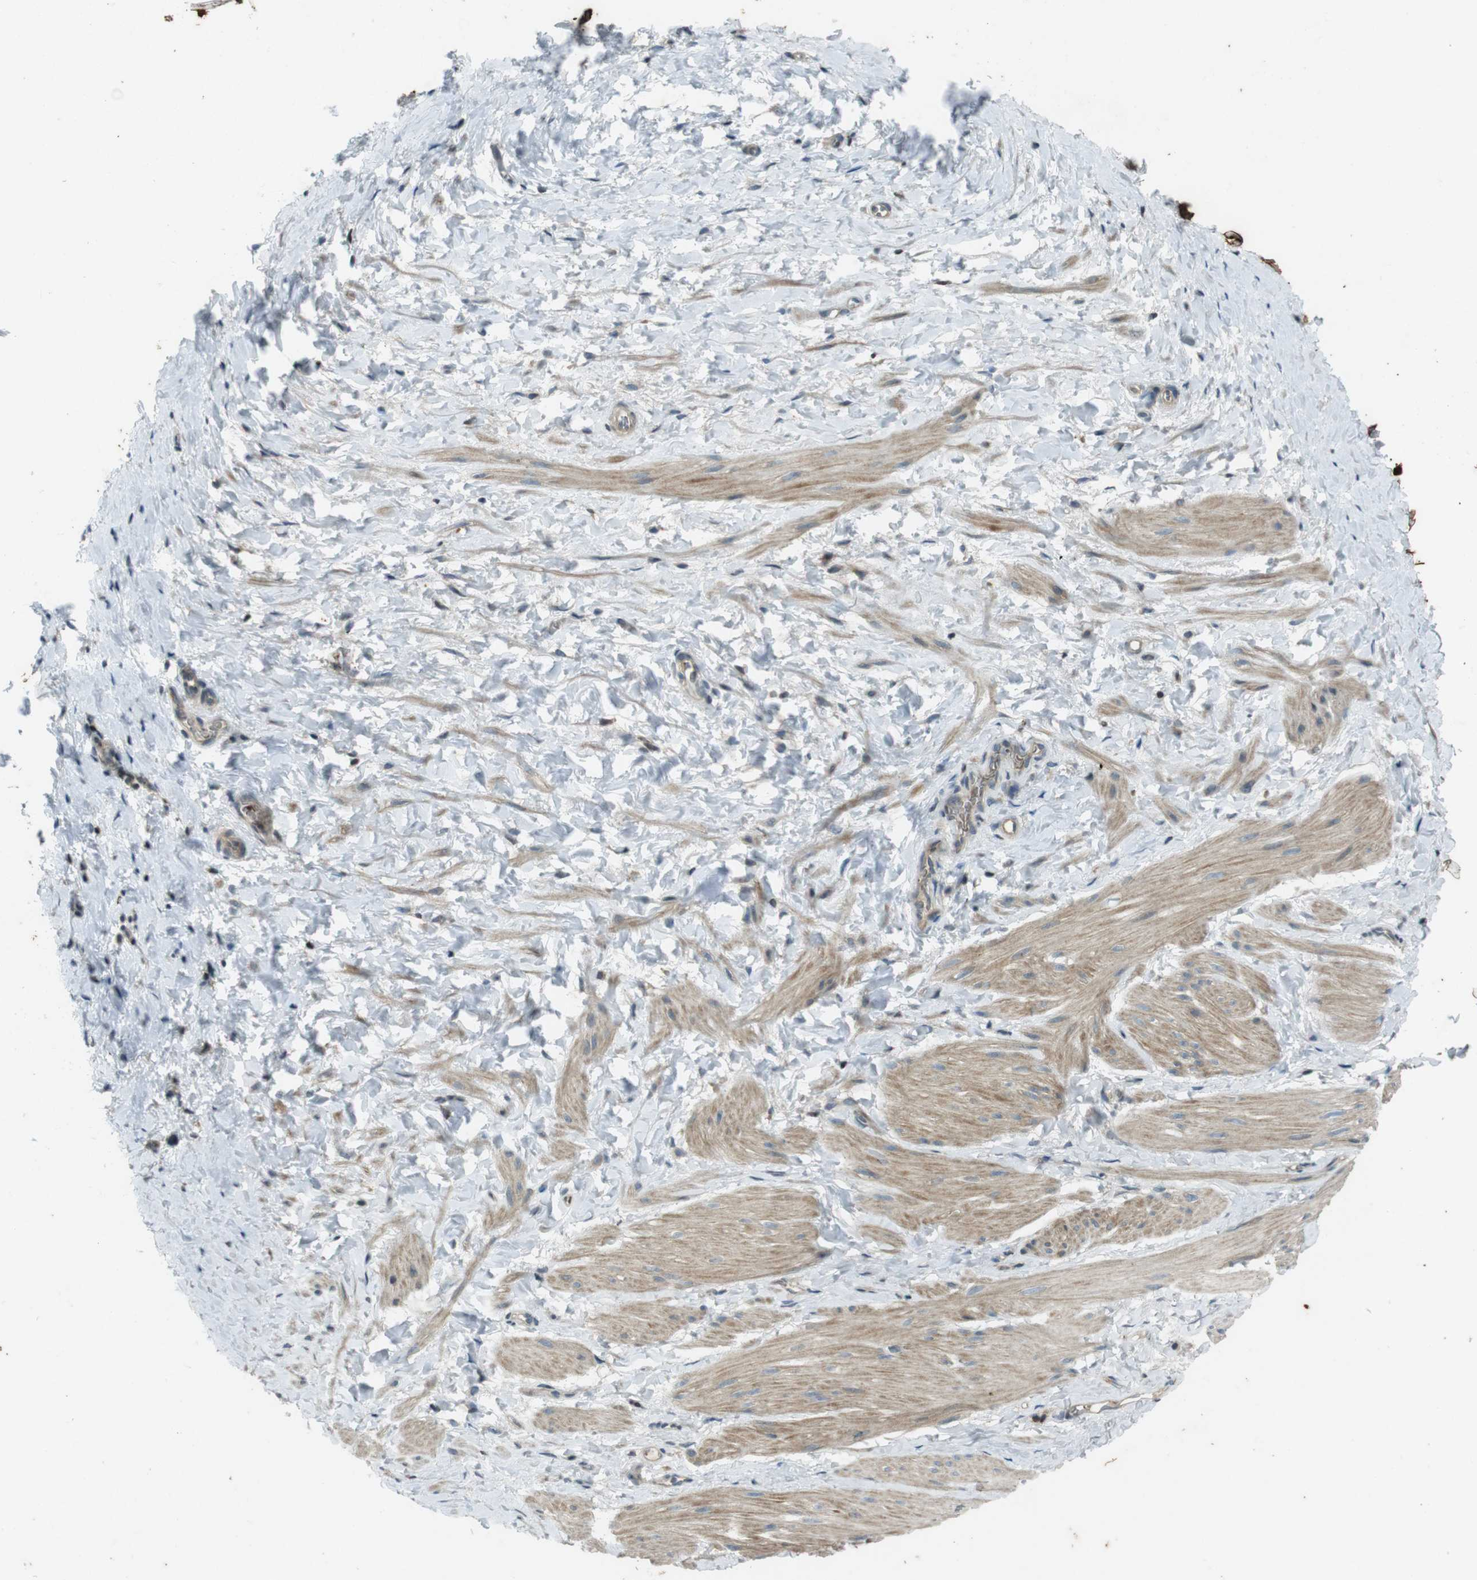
{"staining": {"intensity": "weak", "quantity": ">75%", "location": "cytoplasmic/membranous"}, "tissue": "smooth muscle", "cell_type": "Smooth muscle cells", "image_type": "normal", "snomed": [{"axis": "morphology", "description": "Normal tissue, NOS"}, {"axis": "topography", "description": "Smooth muscle"}], "caption": "Brown immunohistochemical staining in normal human smooth muscle shows weak cytoplasmic/membranous expression in approximately >75% of smooth muscle cells. (Stains: DAB (3,3'-diaminobenzidine) in brown, nuclei in blue, Microscopy: brightfield microscopy at high magnification).", "gene": "ZYX", "patient": {"sex": "male", "age": 16}}